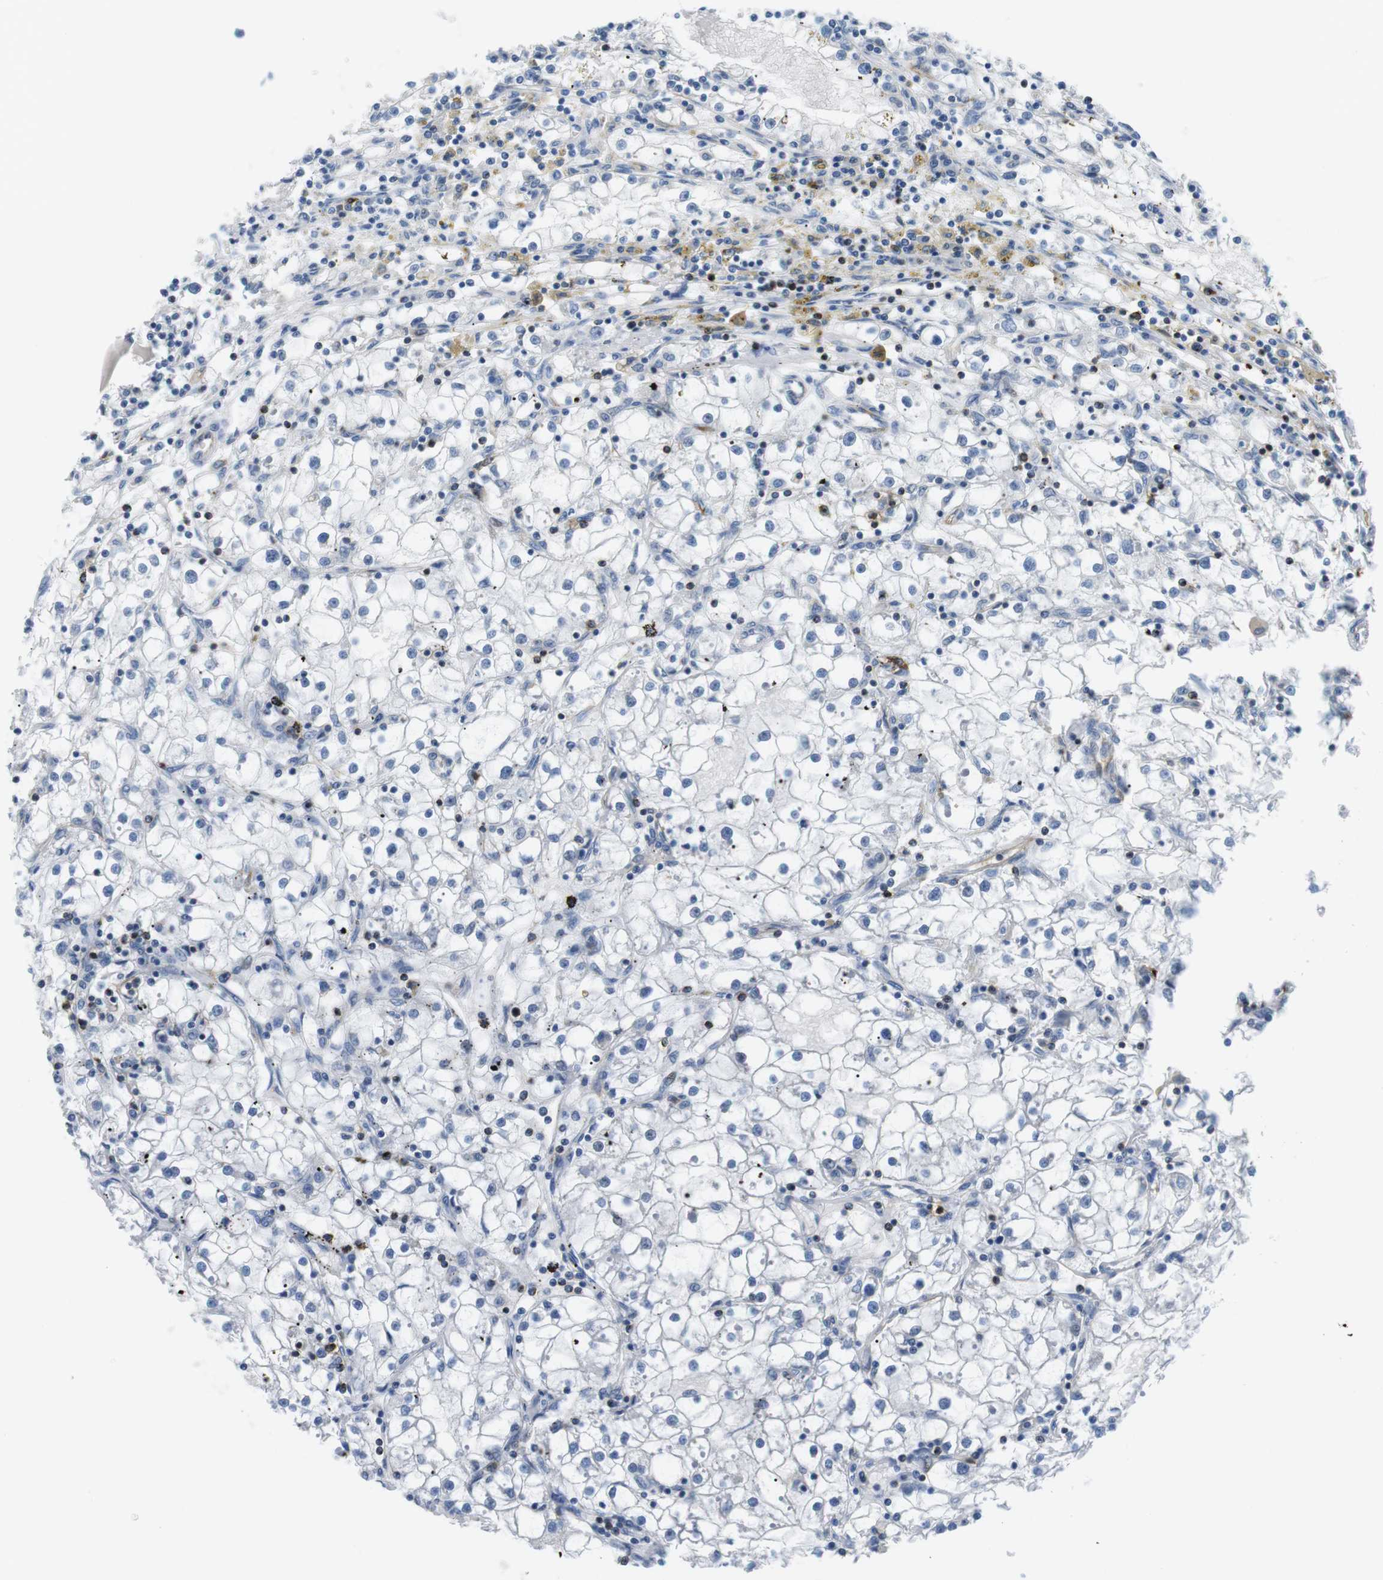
{"staining": {"intensity": "negative", "quantity": "none", "location": "none"}, "tissue": "renal cancer", "cell_type": "Tumor cells", "image_type": "cancer", "snomed": [{"axis": "morphology", "description": "Adenocarcinoma, NOS"}, {"axis": "topography", "description": "Kidney"}], "caption": "Photomicrograph shows no protein positivity in tumor cells of renal cancer (adenocarcinoma) tissue.", "gene": "TNFRSF4", "patient": {"sex": "male", "age": 56}}